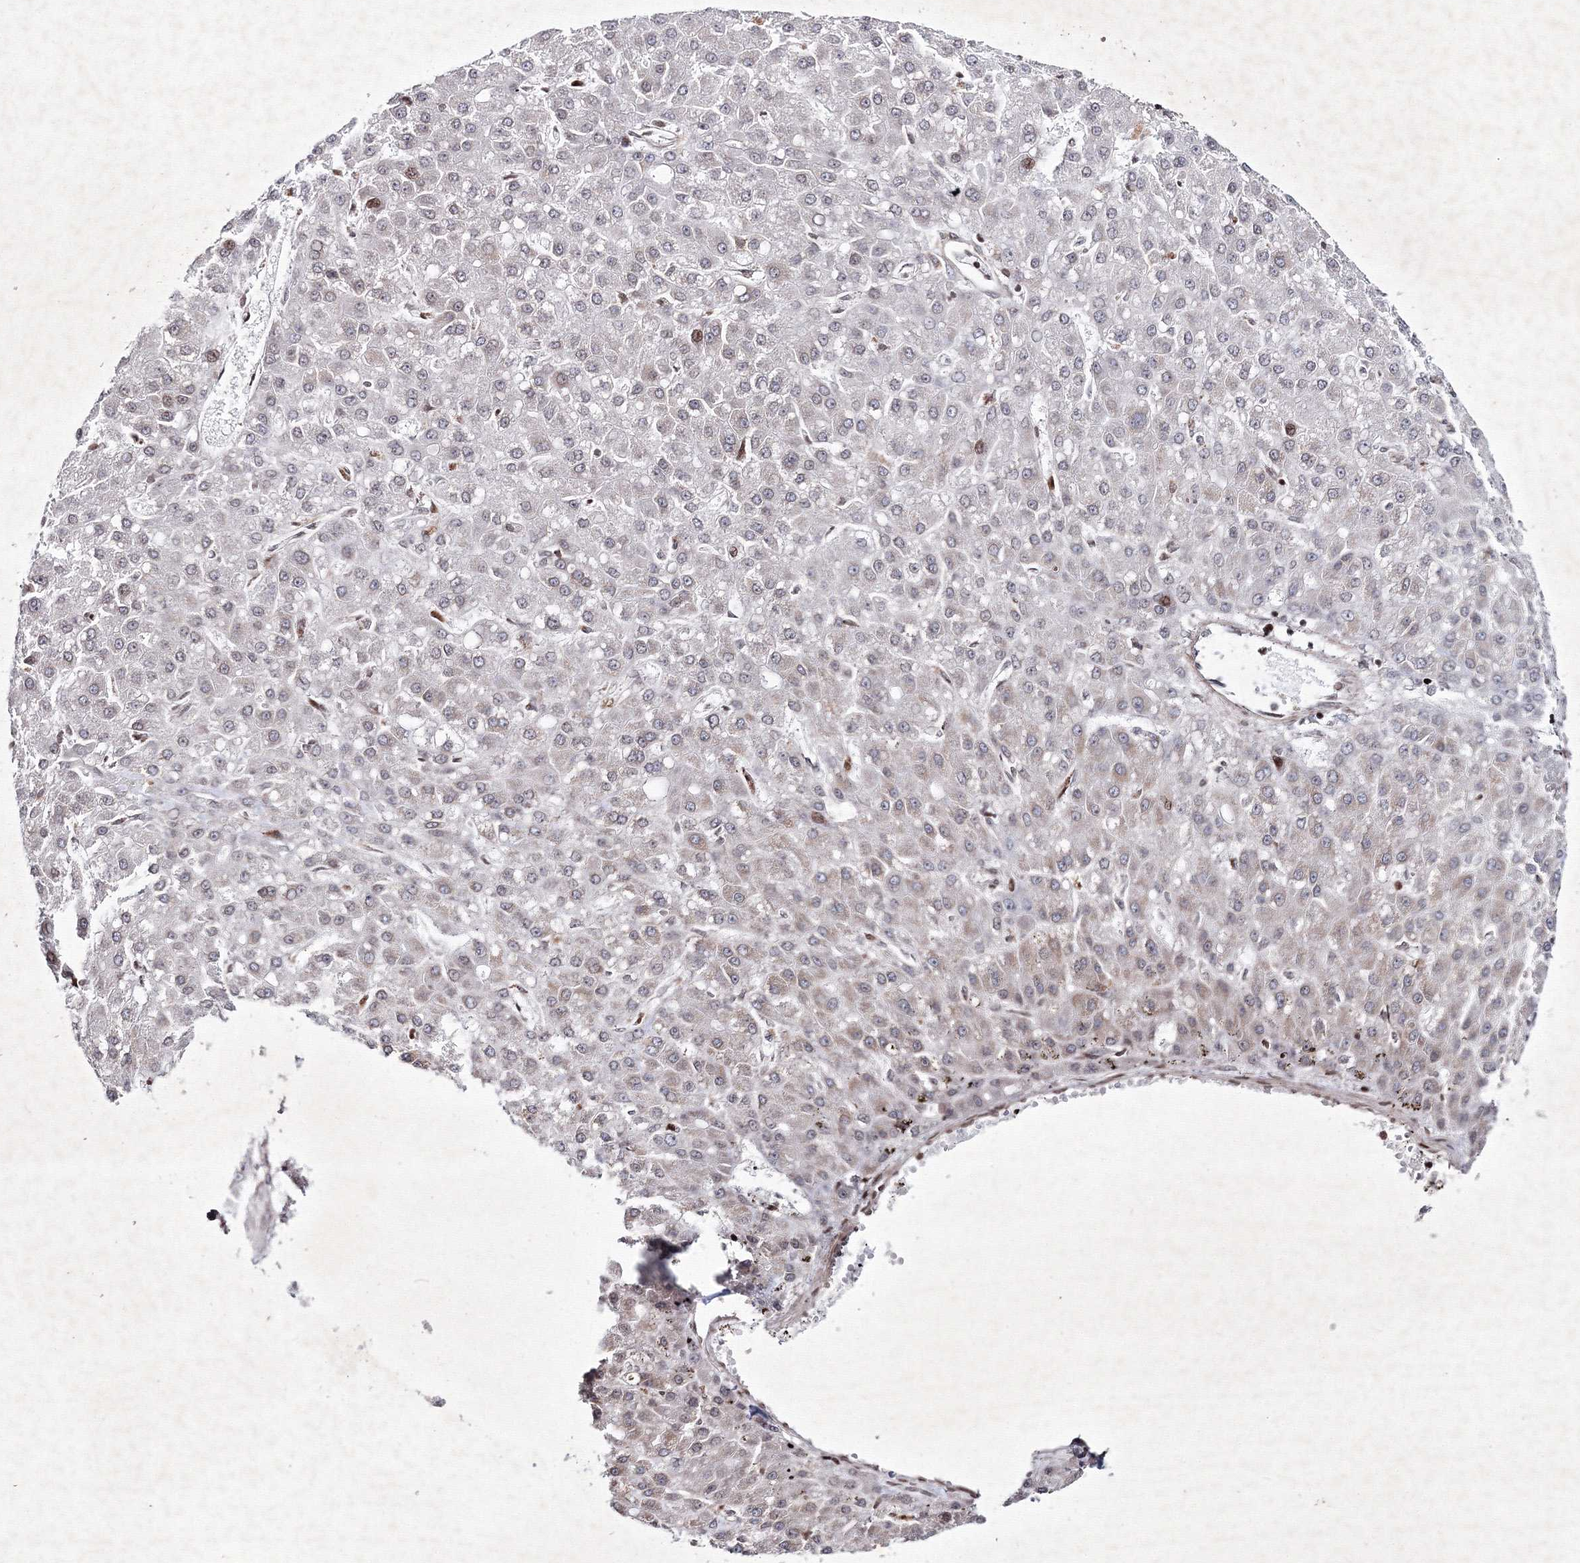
{"staining": {"intensity": "negative", "quantity": "none", "location": "none"}, "tissue": "liver cancer", "cell_type": "Tumor cells", "image_type": "cancer", "snomed": [{"axis": "morphology", "description": "Carcinoma, Hepatocellular, NOS"}, {"axis": "topography", "description": "Liver"}], "caption": "The histopathology image demonstrates no staining of tumor cells in liver cancer (hepatocellular carcinoma).", "gene": "SMIM29", "patient": {"sex": "male", "age": 67}}